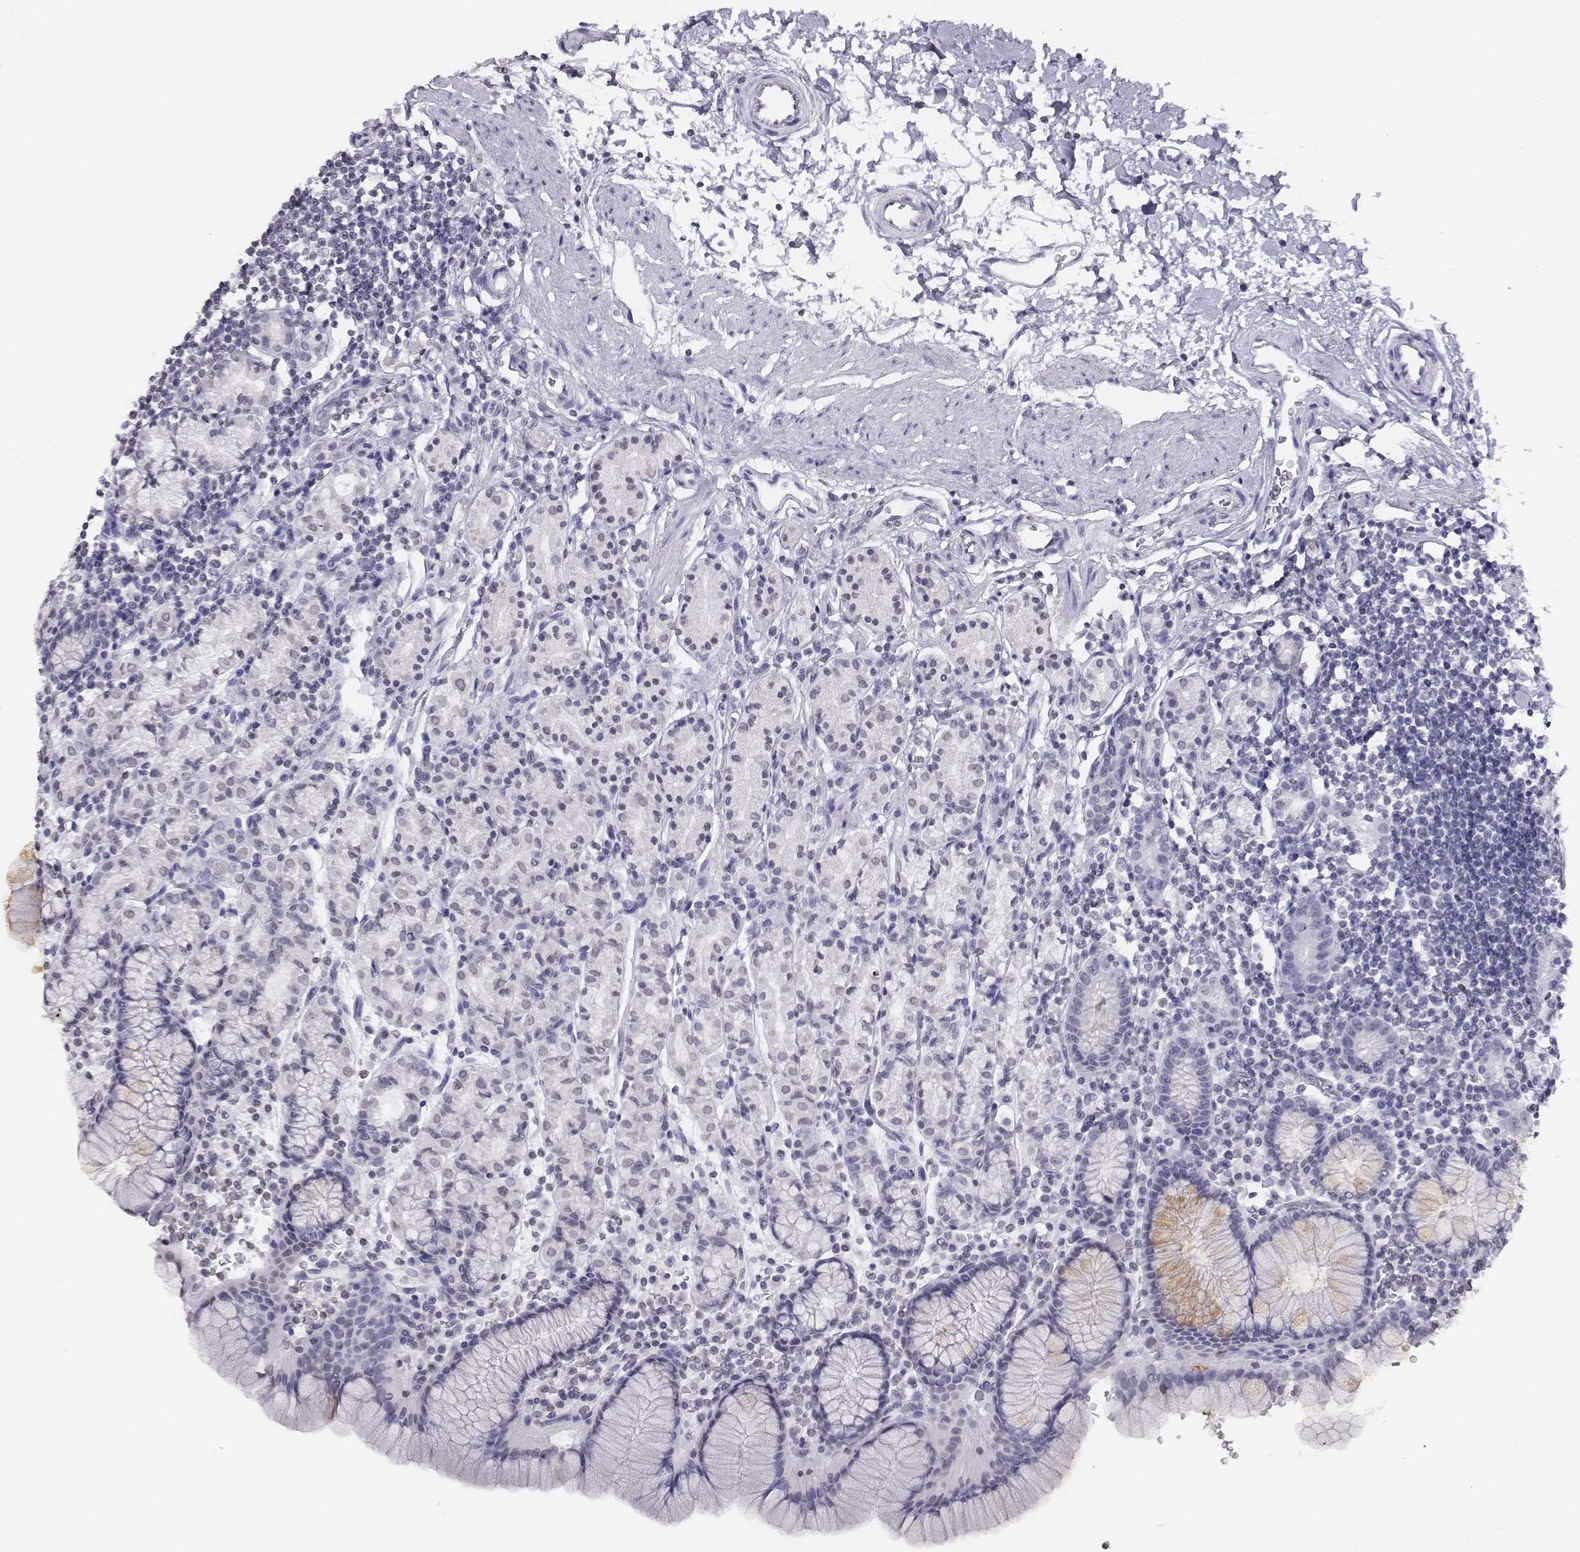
{"staining": {"intensity": "weak", "quantity": "<25%", "location": "nuclear"}, "tissue": "stomach", "cell_type": "Glandular cells", "image_type": "normal", "snomed": [{"axis": "morphology", "description": "Normal tissue, NOS"}, {"axis": "topography", "description": "Stomach, upper"}, {"axis": "topography", "description": "Stomach"}], "caption": "Glandular cells are negative for brown protein staining in benign stomach. Nuclei are stained in blue.", "gene": "BARHL1", "patient": {"sex": "male", "age": 62}}